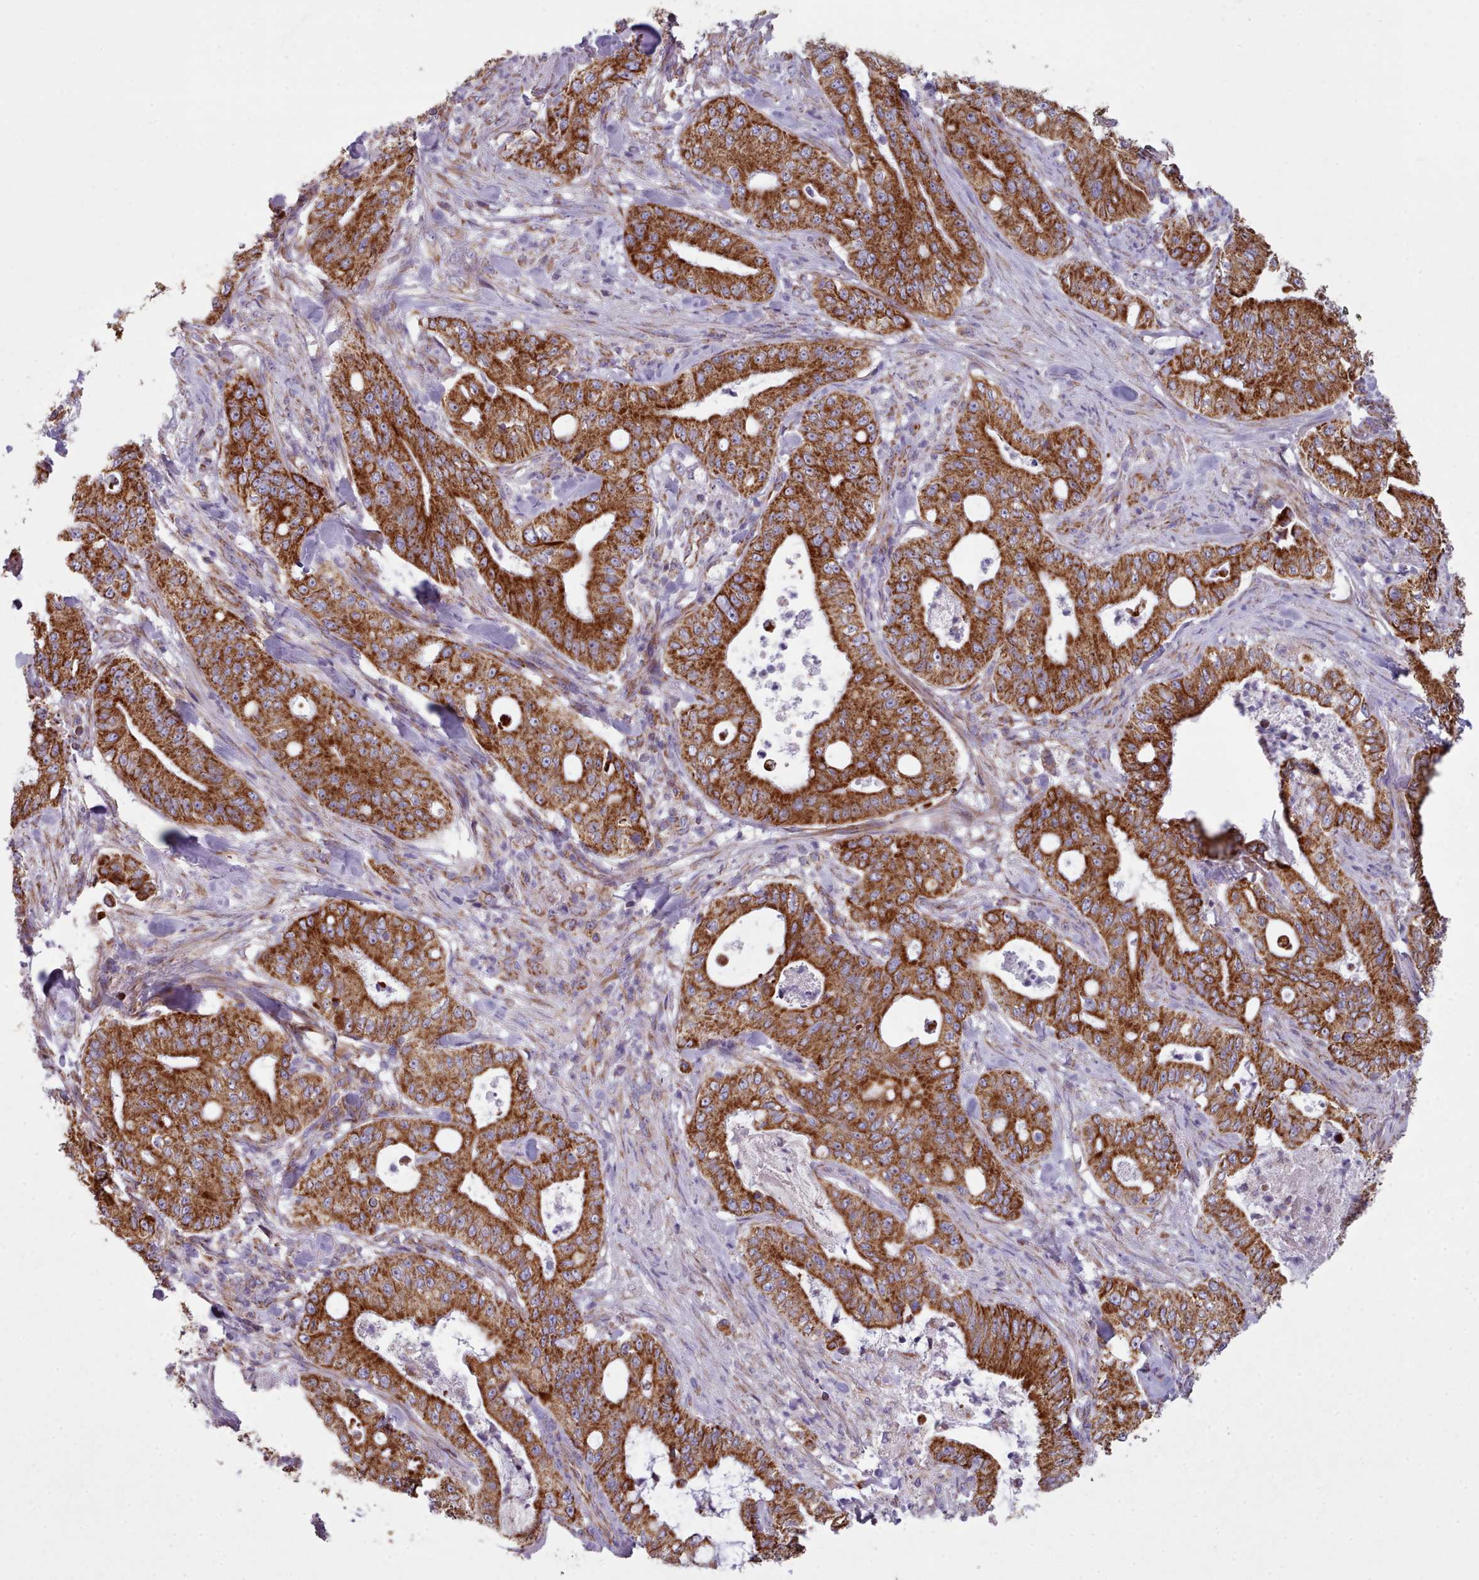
{"staining": {"intensity": "strong", "quantity": ">75%", "location": "cytoplasmic/membranous"}, "tissue": "pancreatic cancer", "cell_type": "Tumor cells", "image_type": "cancer", "snomed": [{"axis": "morphology", "description": "Adenocarcinoma, NOS"}, {"axis": "topography", "description": "Pancreas"}], "caption": "Protein staining of pancreatic cancer (adenocarcinoma) tissue reveals strong cytoplasmic/membranous expression in about >75% of tumor cells.", "gene": "SRP54", "patient": {"sex": "male", "age": 71}}